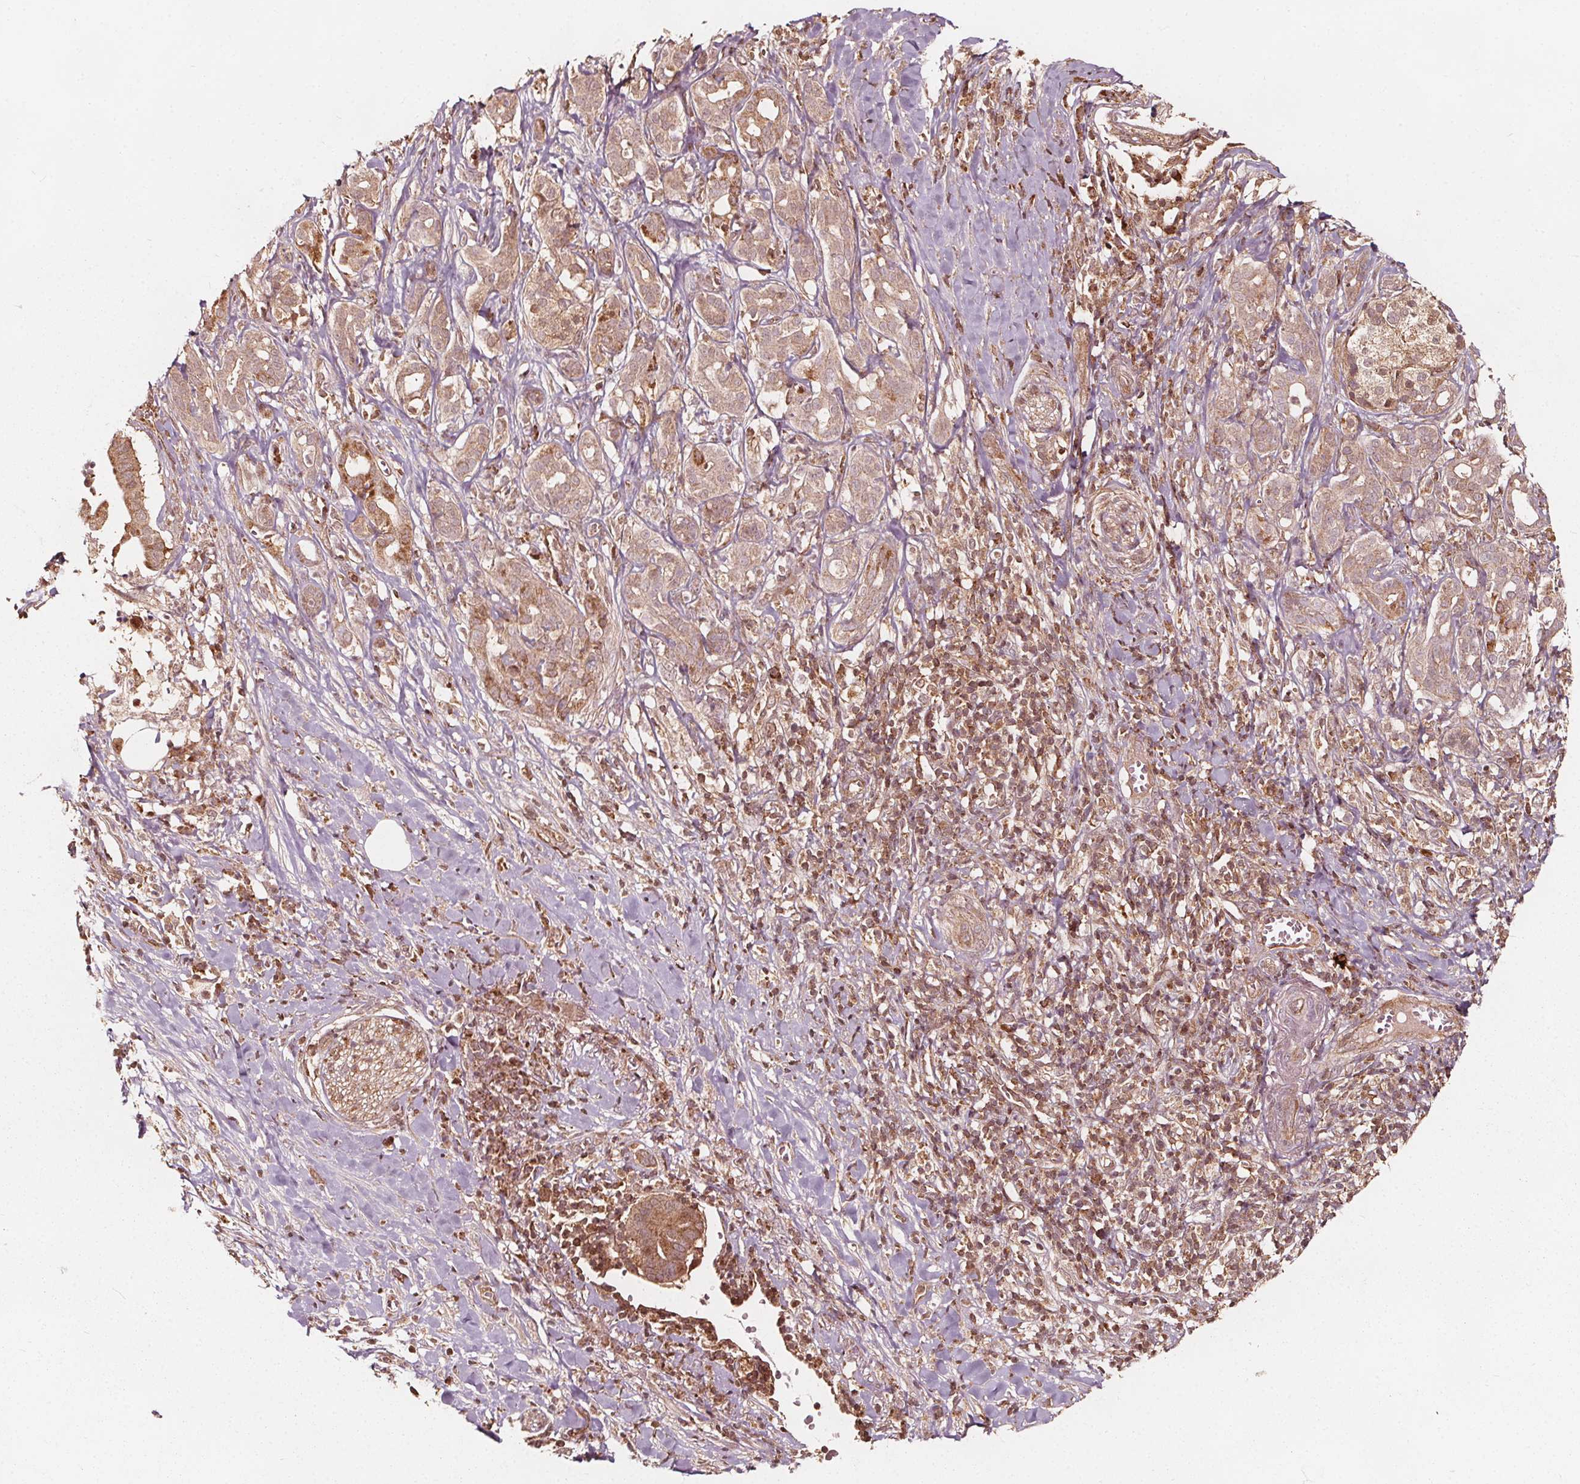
{"staining": {"intensity": "weak", "quantity": ">75%", "location": "cytoplasmic/membranous"}, "tissue": "pancreatic cancer", "cell_type": "Tumor cells", "image_type": "cancer", "snomed": [{"axis": "morphology", "description": "Adenocarcinoma, NOS"}, {"axis": "topography", "description": "Pancreas"}], "caption": "Human pancreatic cancer (adenocarcinoma) stained with a protein marker shows weak staining in tumor cells.", "gene": "AIP", "patient": {"sex": "male", "age": 61}}